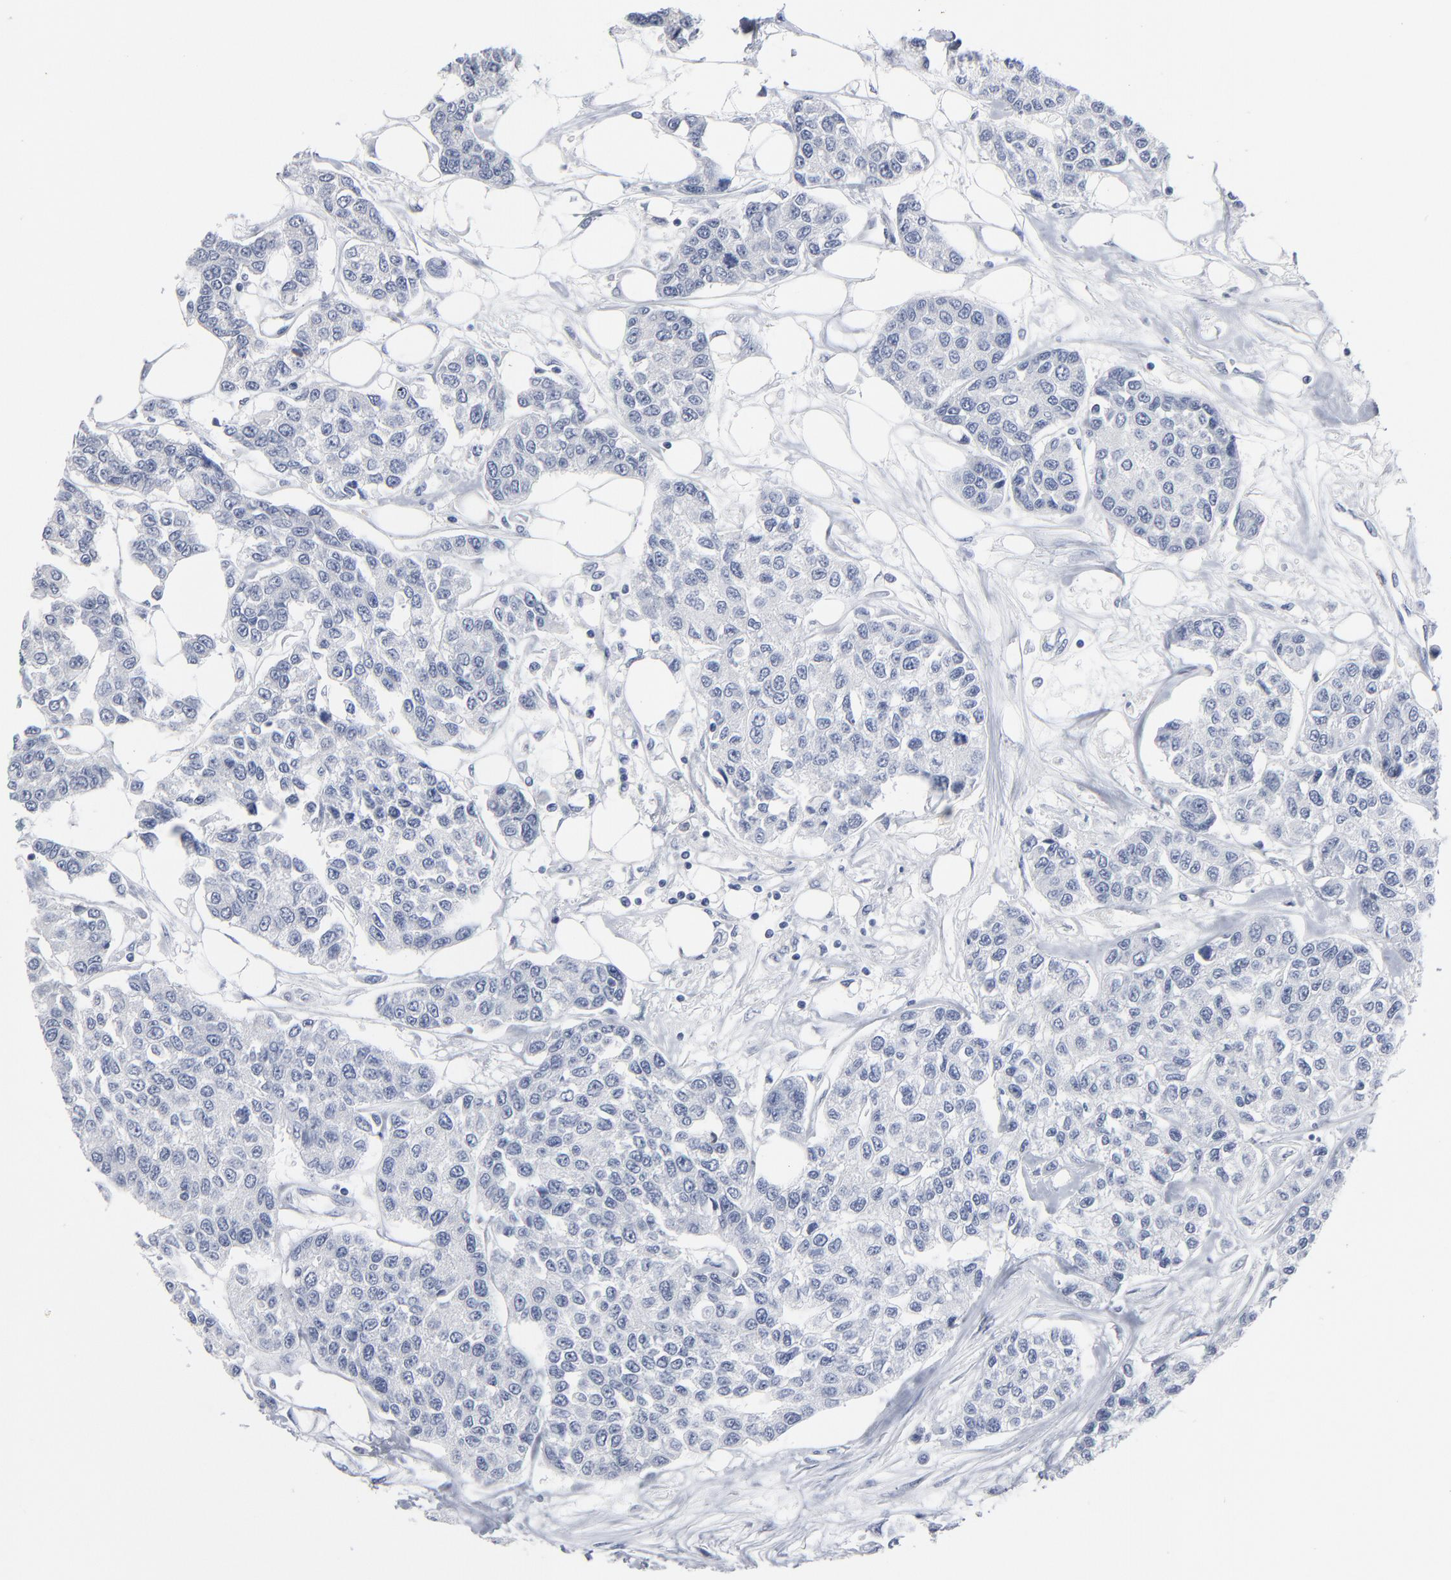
{"staining": {"intensity": "negative", "quantity": "none", "location": "none"}, "tissue": "breast cancer", "cell_type": "Tumor cells", "image_type": "cancer", "snomed": [{"axis": "morphology", "description": "Duct carcinoma"}, {"axis": "topography", "description": "Breast"}], "caption": "This micrograph is of intraductal carcinoma (breast) stained with immunohistochemistry (IHC) to label a protein in brown with the nuclei are counter-stained blue. There is no staining in tumor cells.", "gene": "PAGE1", "patient": {"sex": "female", "age": 51}}